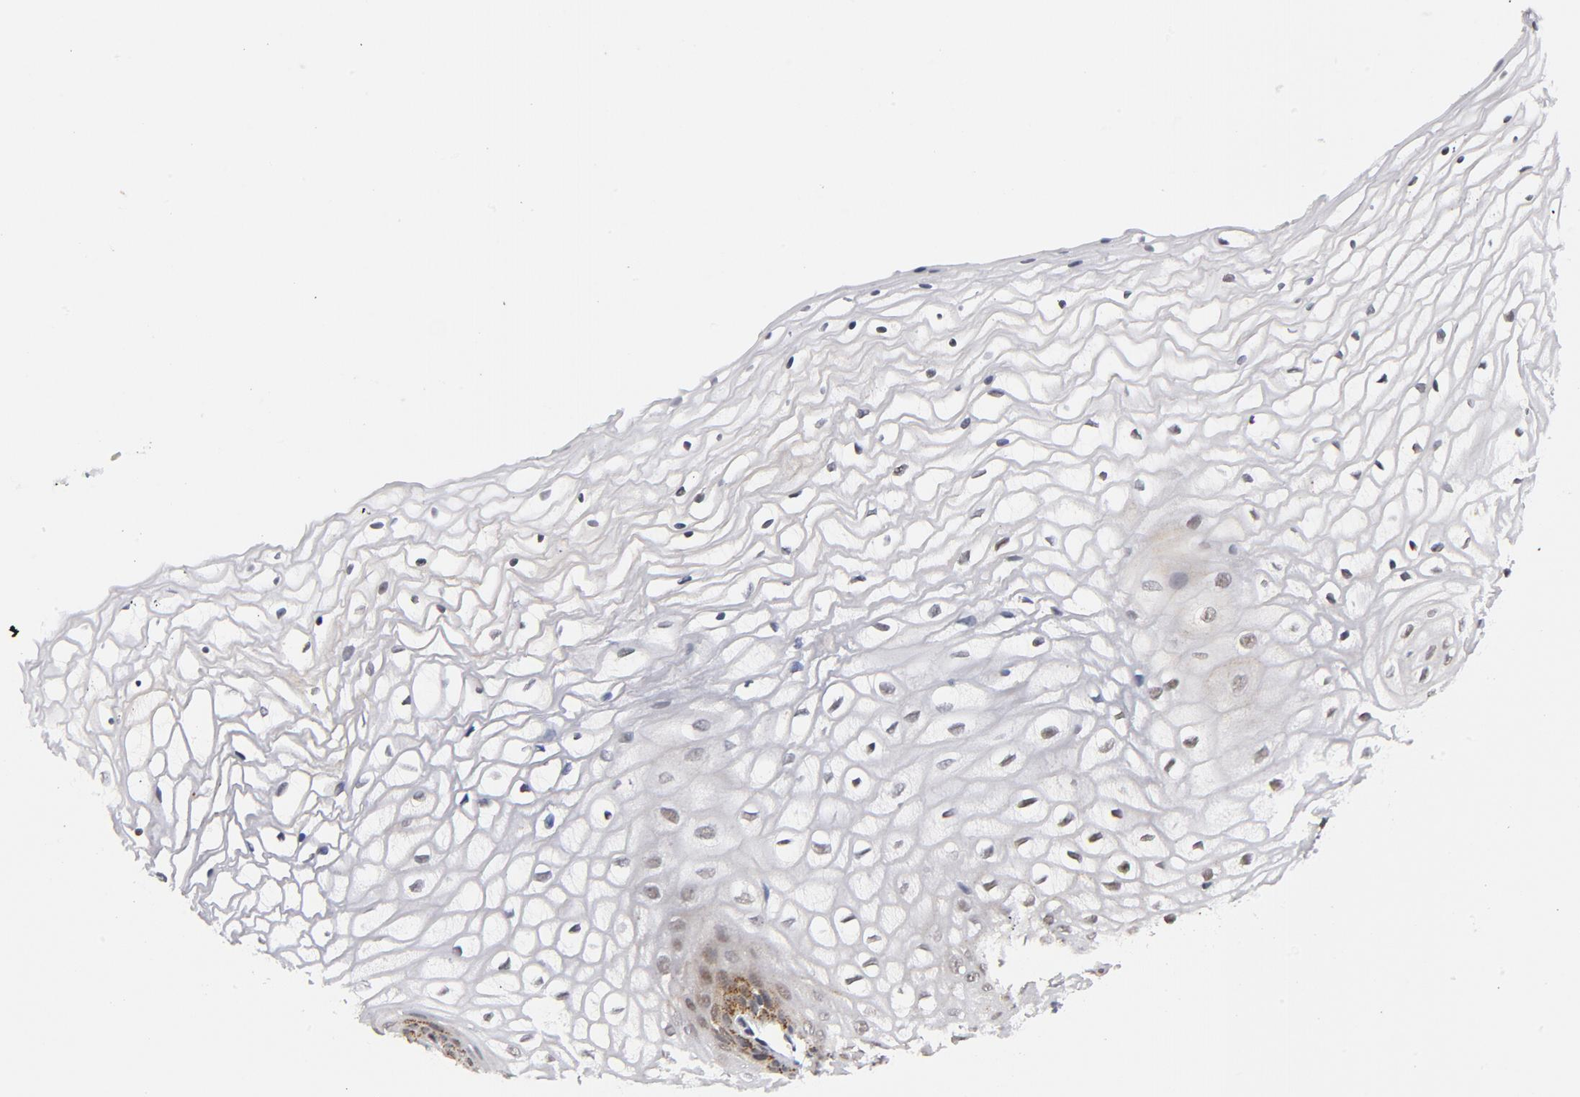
{"staining": {"intensity": "weak", "quantity": "25%-75%", "location": "nuclear"}, "tissue": "vagina", "cell_type": "Squamous epithelial cells", "image_type": "normal", "snomed": [{"axis": "morphology", "description": "Normal tissue, NOS"}, {"axis": "topography", "description": "Vagina"}], "caption": "IHC photomicrograph of benign vagina stained for a protein (brown), which shows low levels of weak nuclear staining in about 25%-75% of squamous epithelial cells.", "gene": "BAP1", "patient": {"sex": "female", "age": 34}}